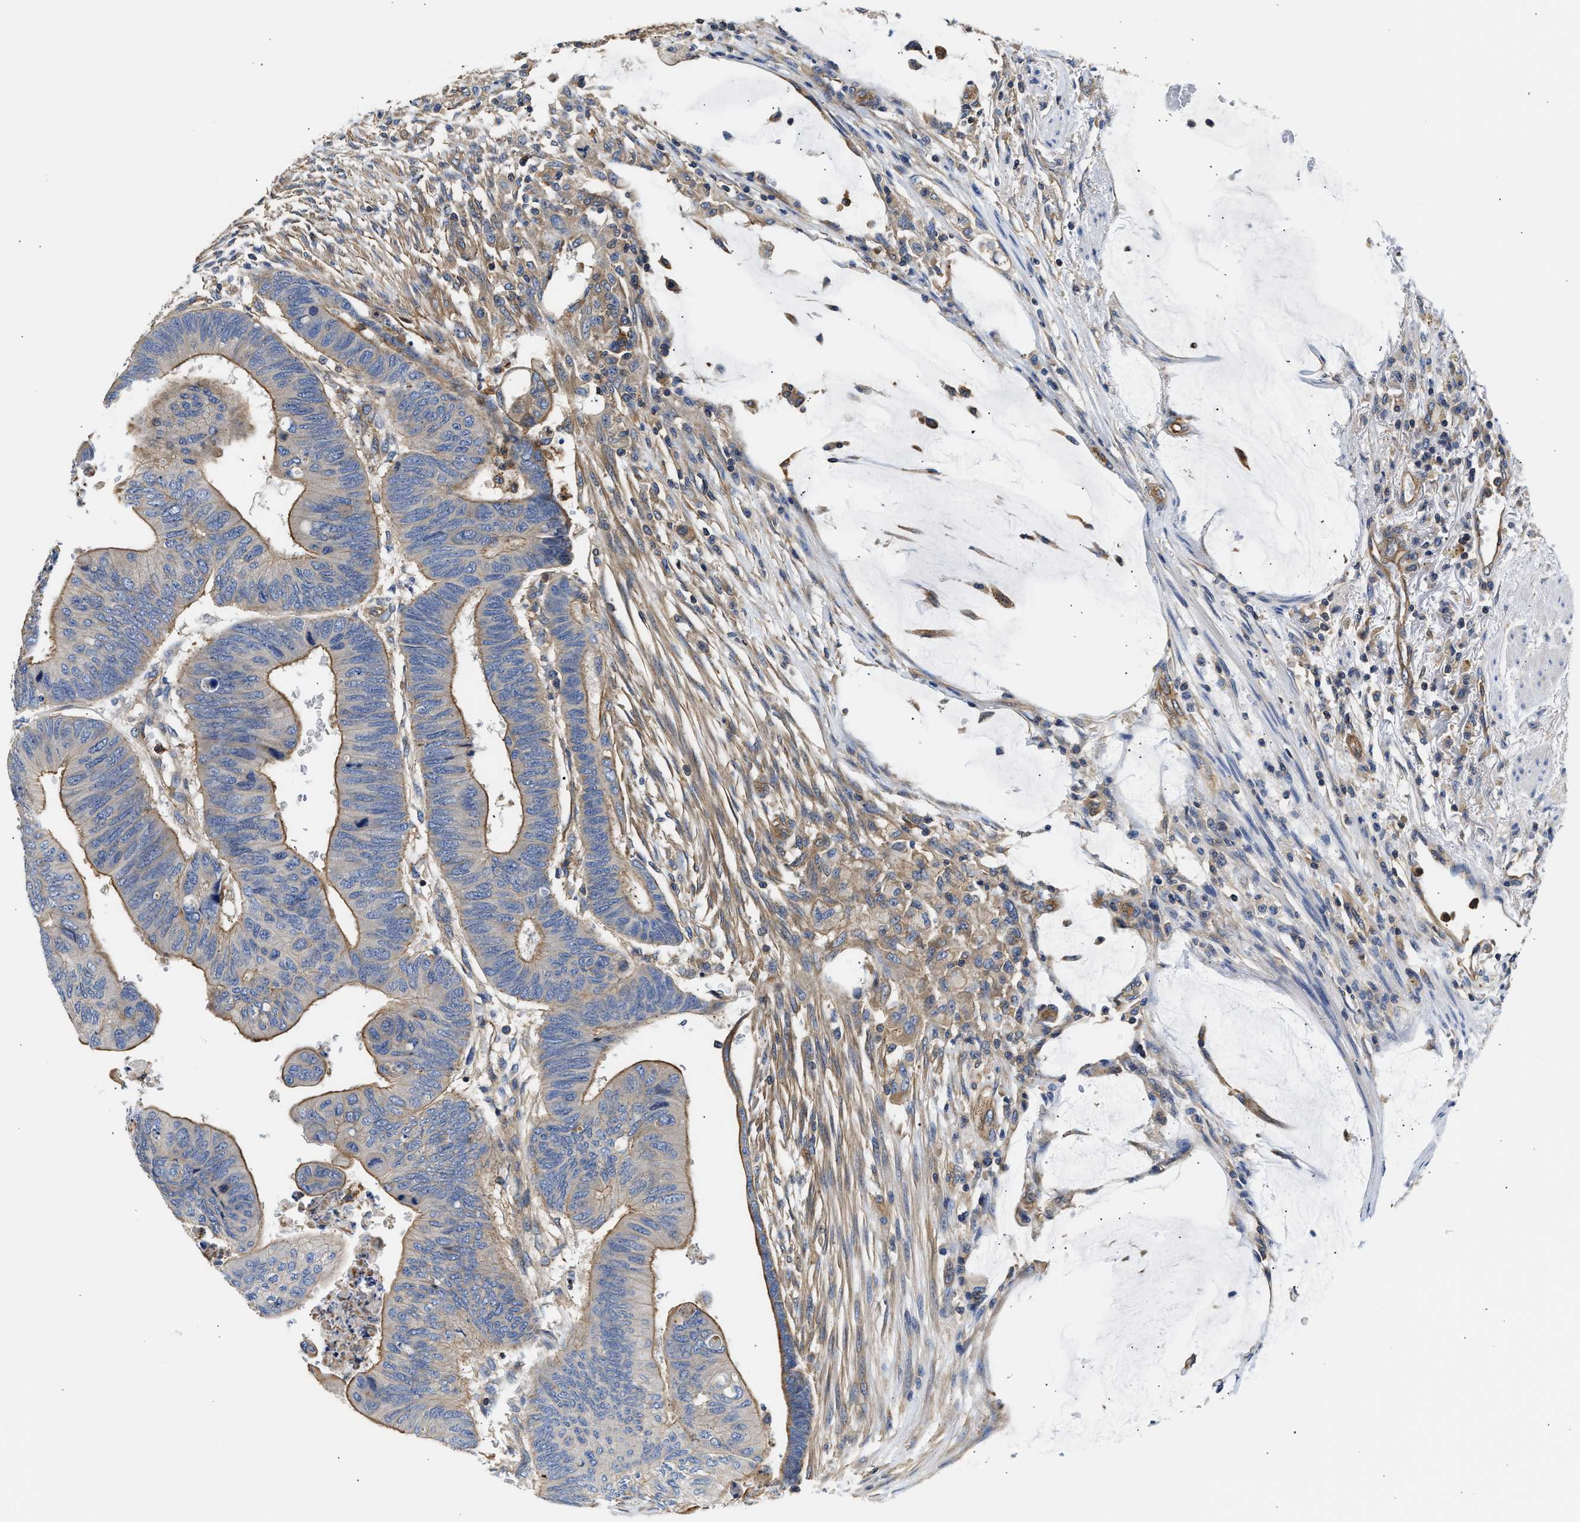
{"staining": {"intensity": "moderate", "quantity": "25%-75%", "location": "cytoplasmic/membranous"}, "tissue": "colorectal cancer", "cell_type": "Tumor cells", "image_type": "cancer", "snomed": [{"axis": "morphology", "description": "Normal tissue, NOS"}, {"axis": "morphology", "description": "Adenocarcinoma, NOS"}, {"axis": "topography", "description": "Rectum"}, {"axis": "topography", "description": "Peripheral nerve tissue"}], "caption": "A medium amount of moderate cytoplasmic/membranous positivity is present in approximately 25%-75% of tumor cells in adenocarcinoma (colorectal) tissue. The protein is stained brown, and the nuclei are stained in blue (DAB IHC with brightfield microscopy, high magnification).", "gene": "SAMD9L", "patient": {"sex": "male", "age": 92}}